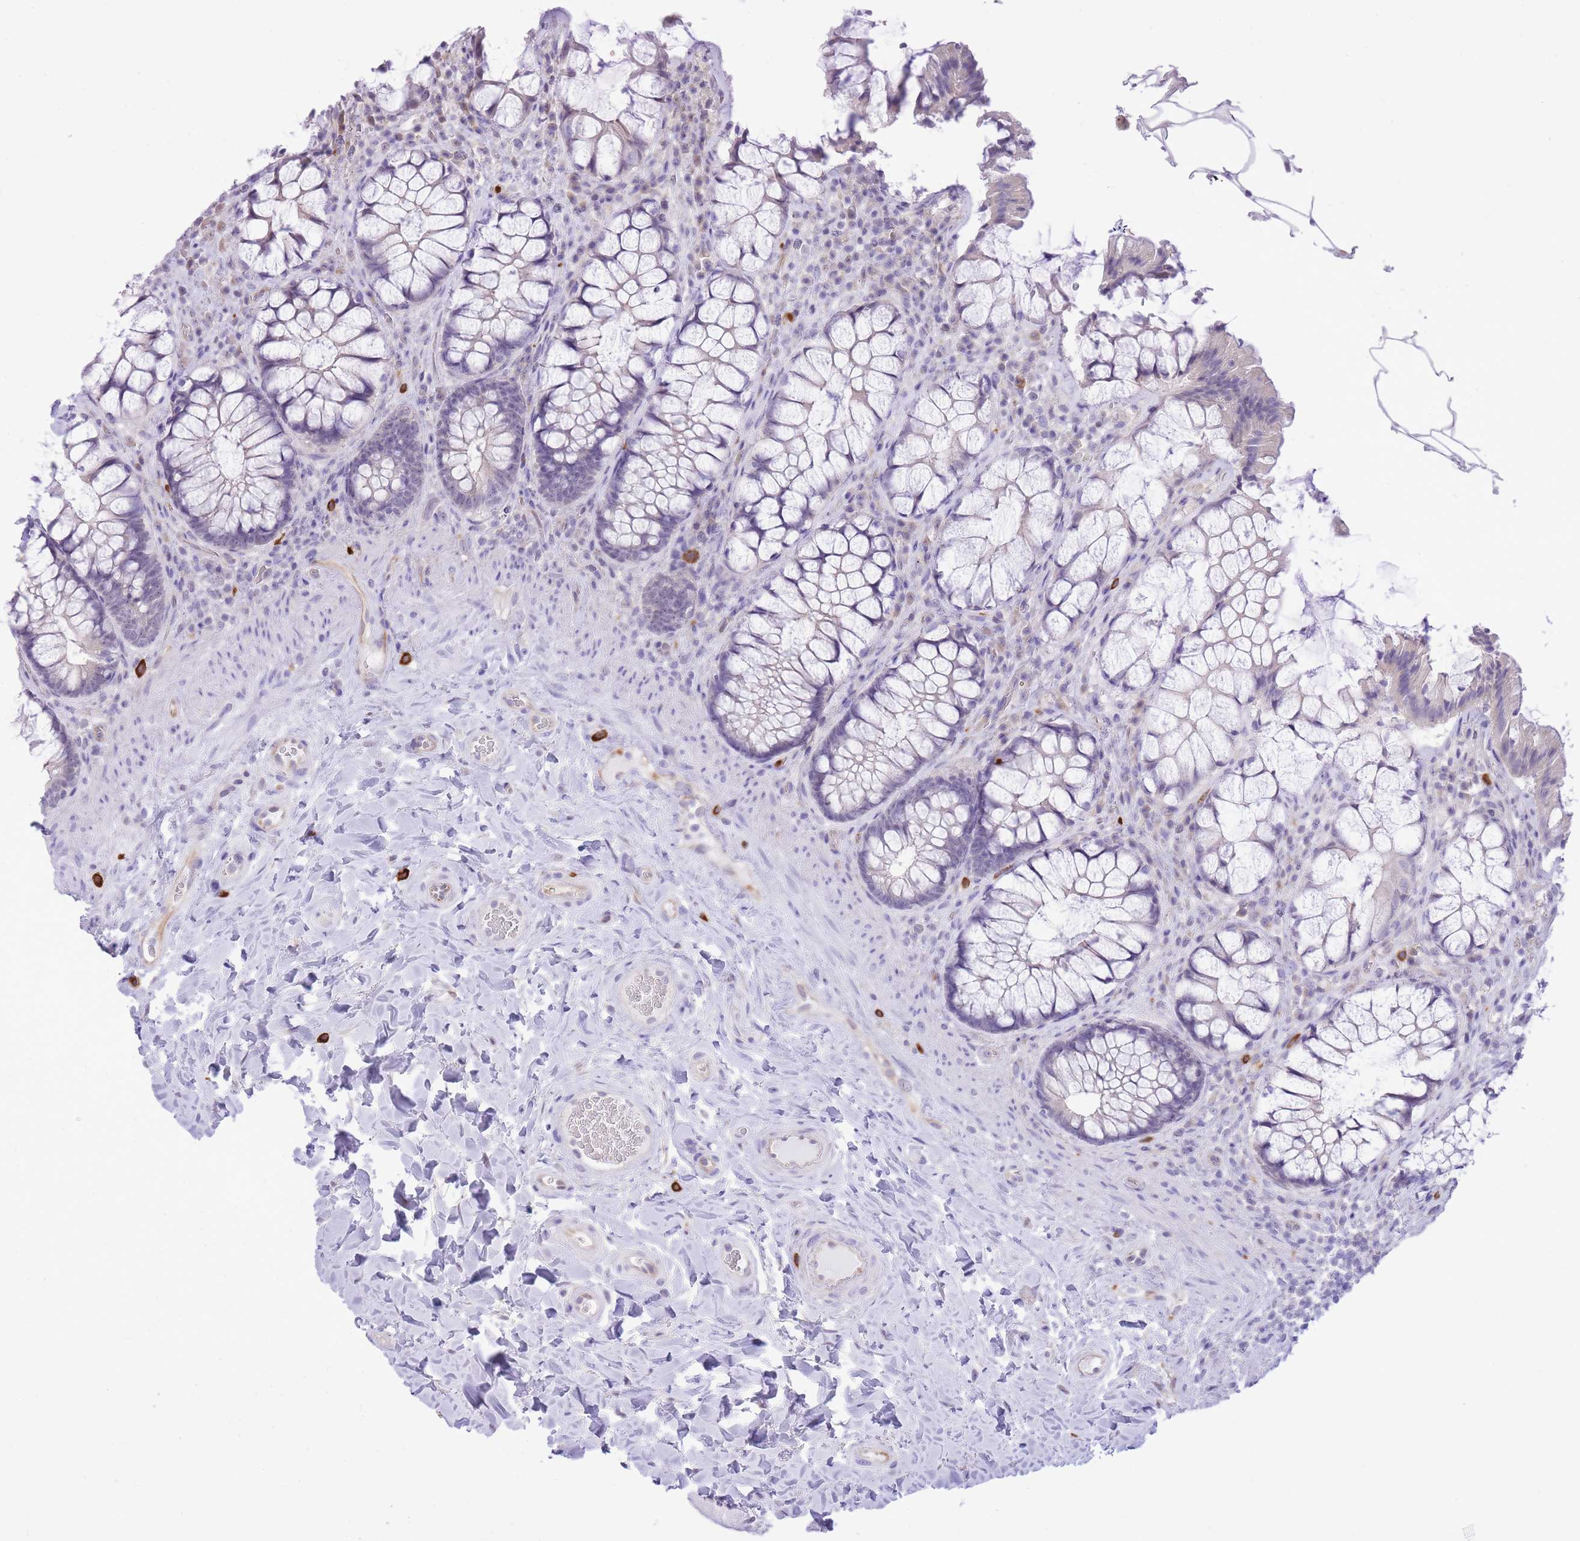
{"staining": {"intensity": "negative", "quantity": "none", "location": "none"}, "tissue": "rectum", "cell_type": "Glandular cells", "image_type": "normal", "snomed": [{"axis": "morphology", "description": "Normal tissue, NOS"}, {"axis": "topography", "description": "Rectum"}], "caption": "Image shows no significant protein expression in glandular cells of benign rectum.", "gene": "MEIOSIN", "patient": {"sex": "female", "age": 58}}